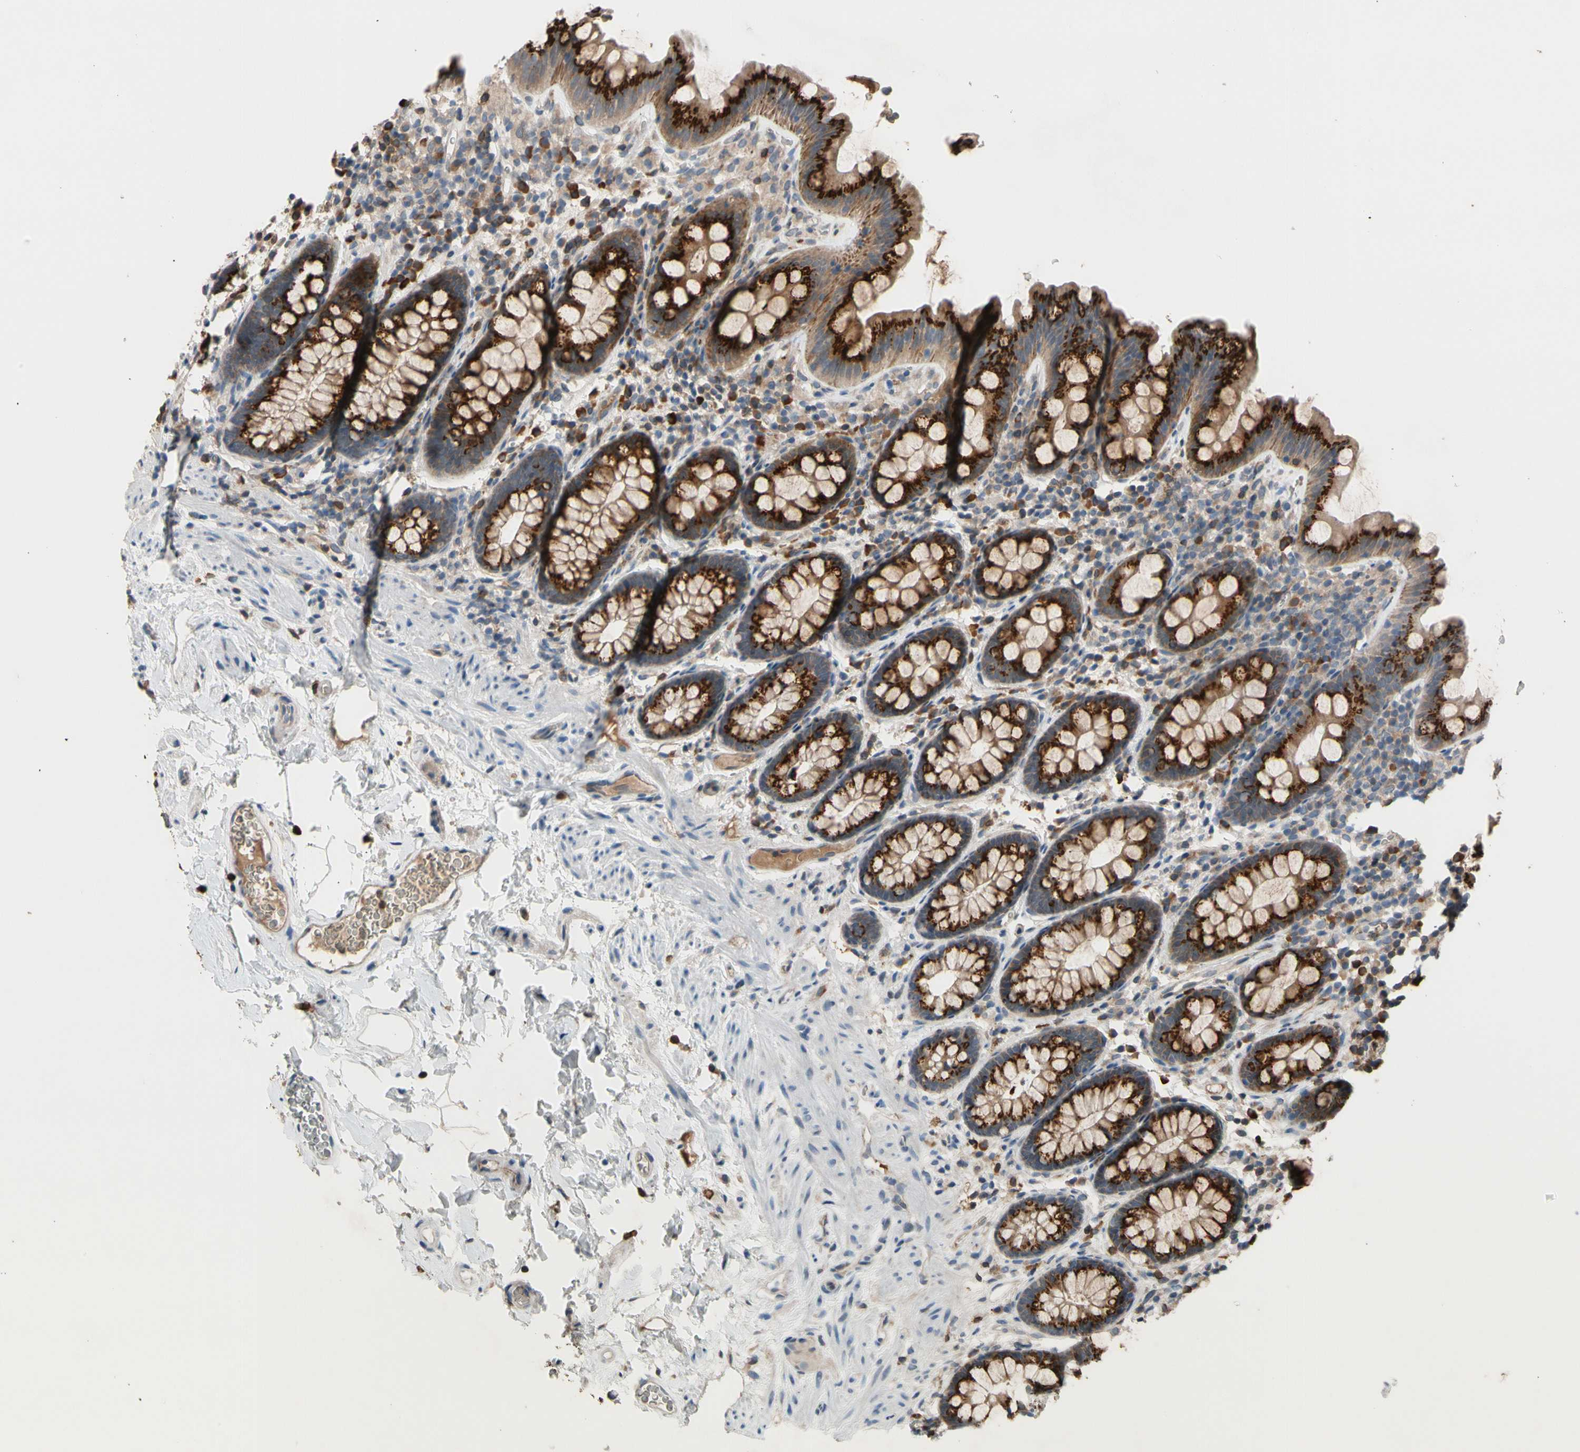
{"staining": {"intensity": "weak", "quantity": ">75%", "location": "cytoplasmic/membranous"}, "tissue": "colon", "cell_type": "Endothelial cells", "image_type": "normal", "snomed": [{"axis": "morphology", "description": "Normal tissue, NOS"}, {"axis": "topography", "description": "Colon"}], "caption": "Immunohistochemistry (DAB) staining of benign human colon shows weak cytoplasmic/membranous protein positivity in about >75% of endothelial cells. Ihc stains the protein in brown and the nuclei are stained blue.", "gene": "GALNT5", "patient": {"sex": "female", "age": 80}}